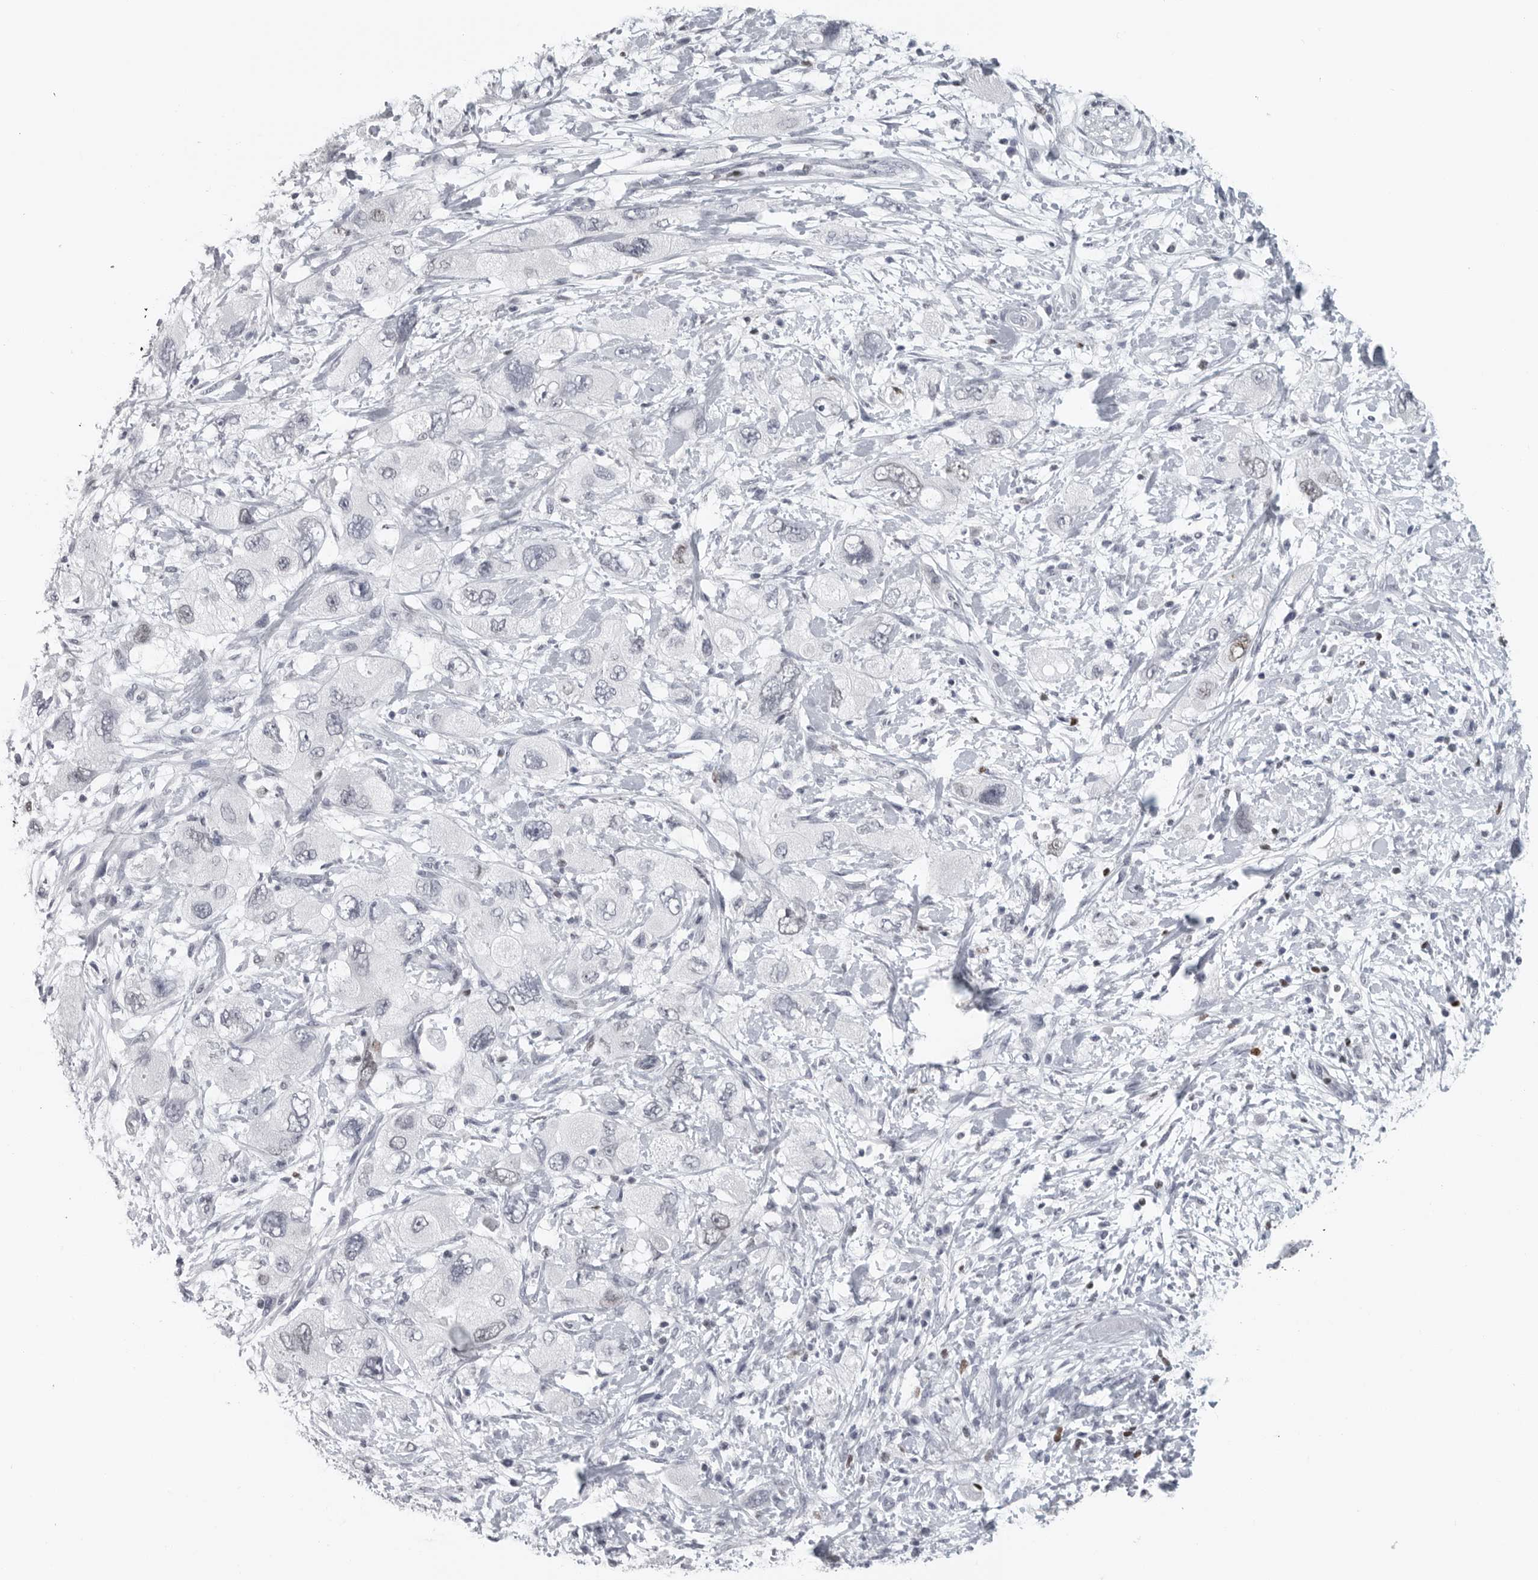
{"staining": {"intensity": "negative", "quantity": "none", "location": "none"}, "tissue": "pancreatic cancer", "cell_type": "Tumor cells", "image_type": "cancer", "snomed": [{"axis": "morphology", "description": "Adenocarcinoma, NOS"}, {"axis": "topography", "description": "Pancreas"}], "caption": "Tumor cells are negative for protein expression in human pancreatic cancer.", "gene": "SATB2", "patient": {"sex": "female", "age": 73}}